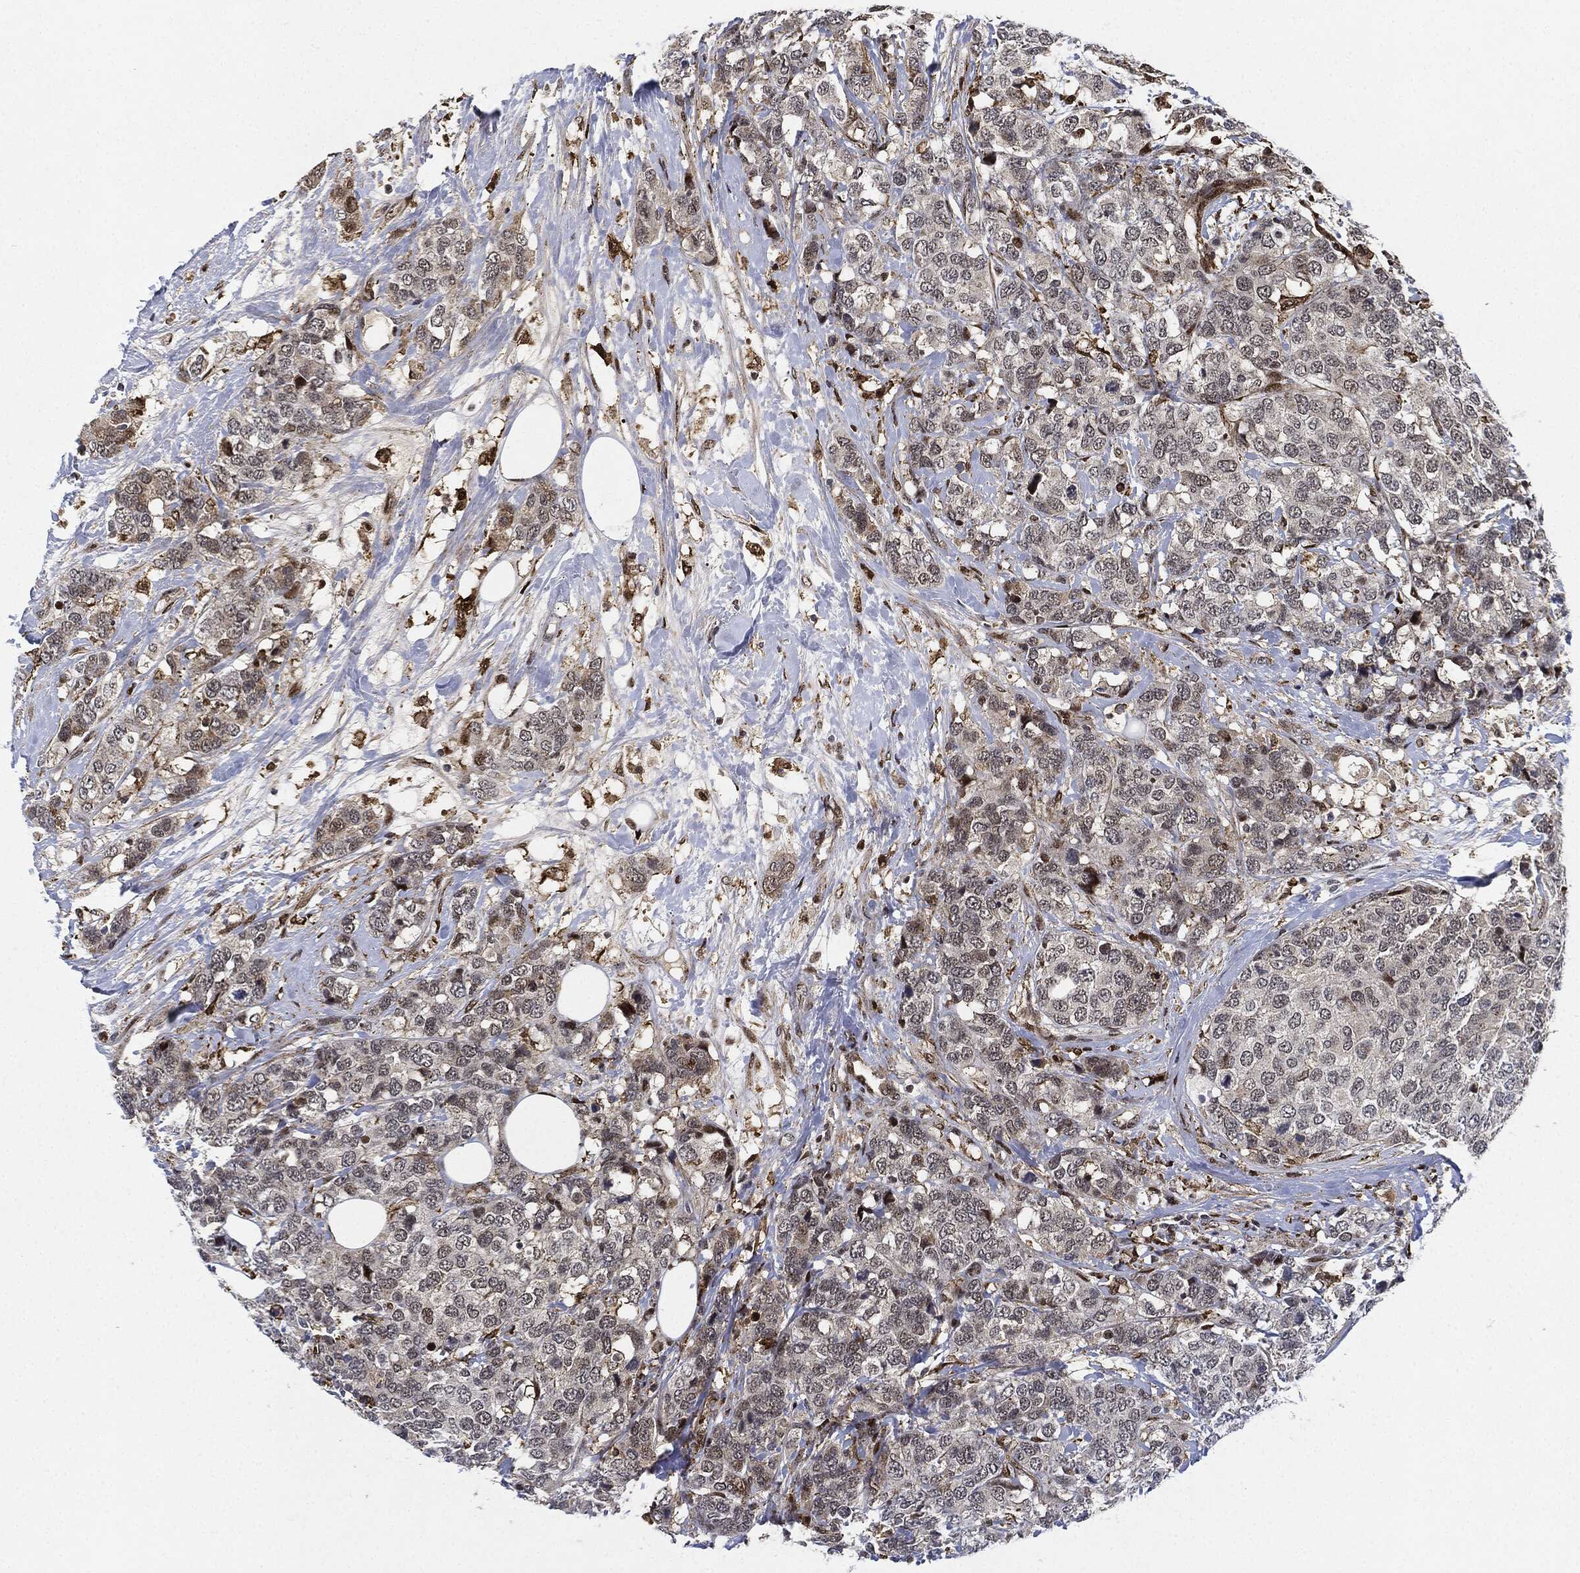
{"staining": {"intensity": "negative", "quantity": "none", "location": "none"}, "tissue": "breast cancer", "cell_type": "Tumor cells", "image_type": "cancer", "snomed": [{"axis": "morphology", "description": "Lobular carcinoma"}, {"axis": "topography", "description": "Breast"}], "caption": "DAB immunohistochemical staining of human breast cancer displays no significant expression in tumor cells.", "gene": "NANOS3", "patient": {"sex": "female", "age": 59}}